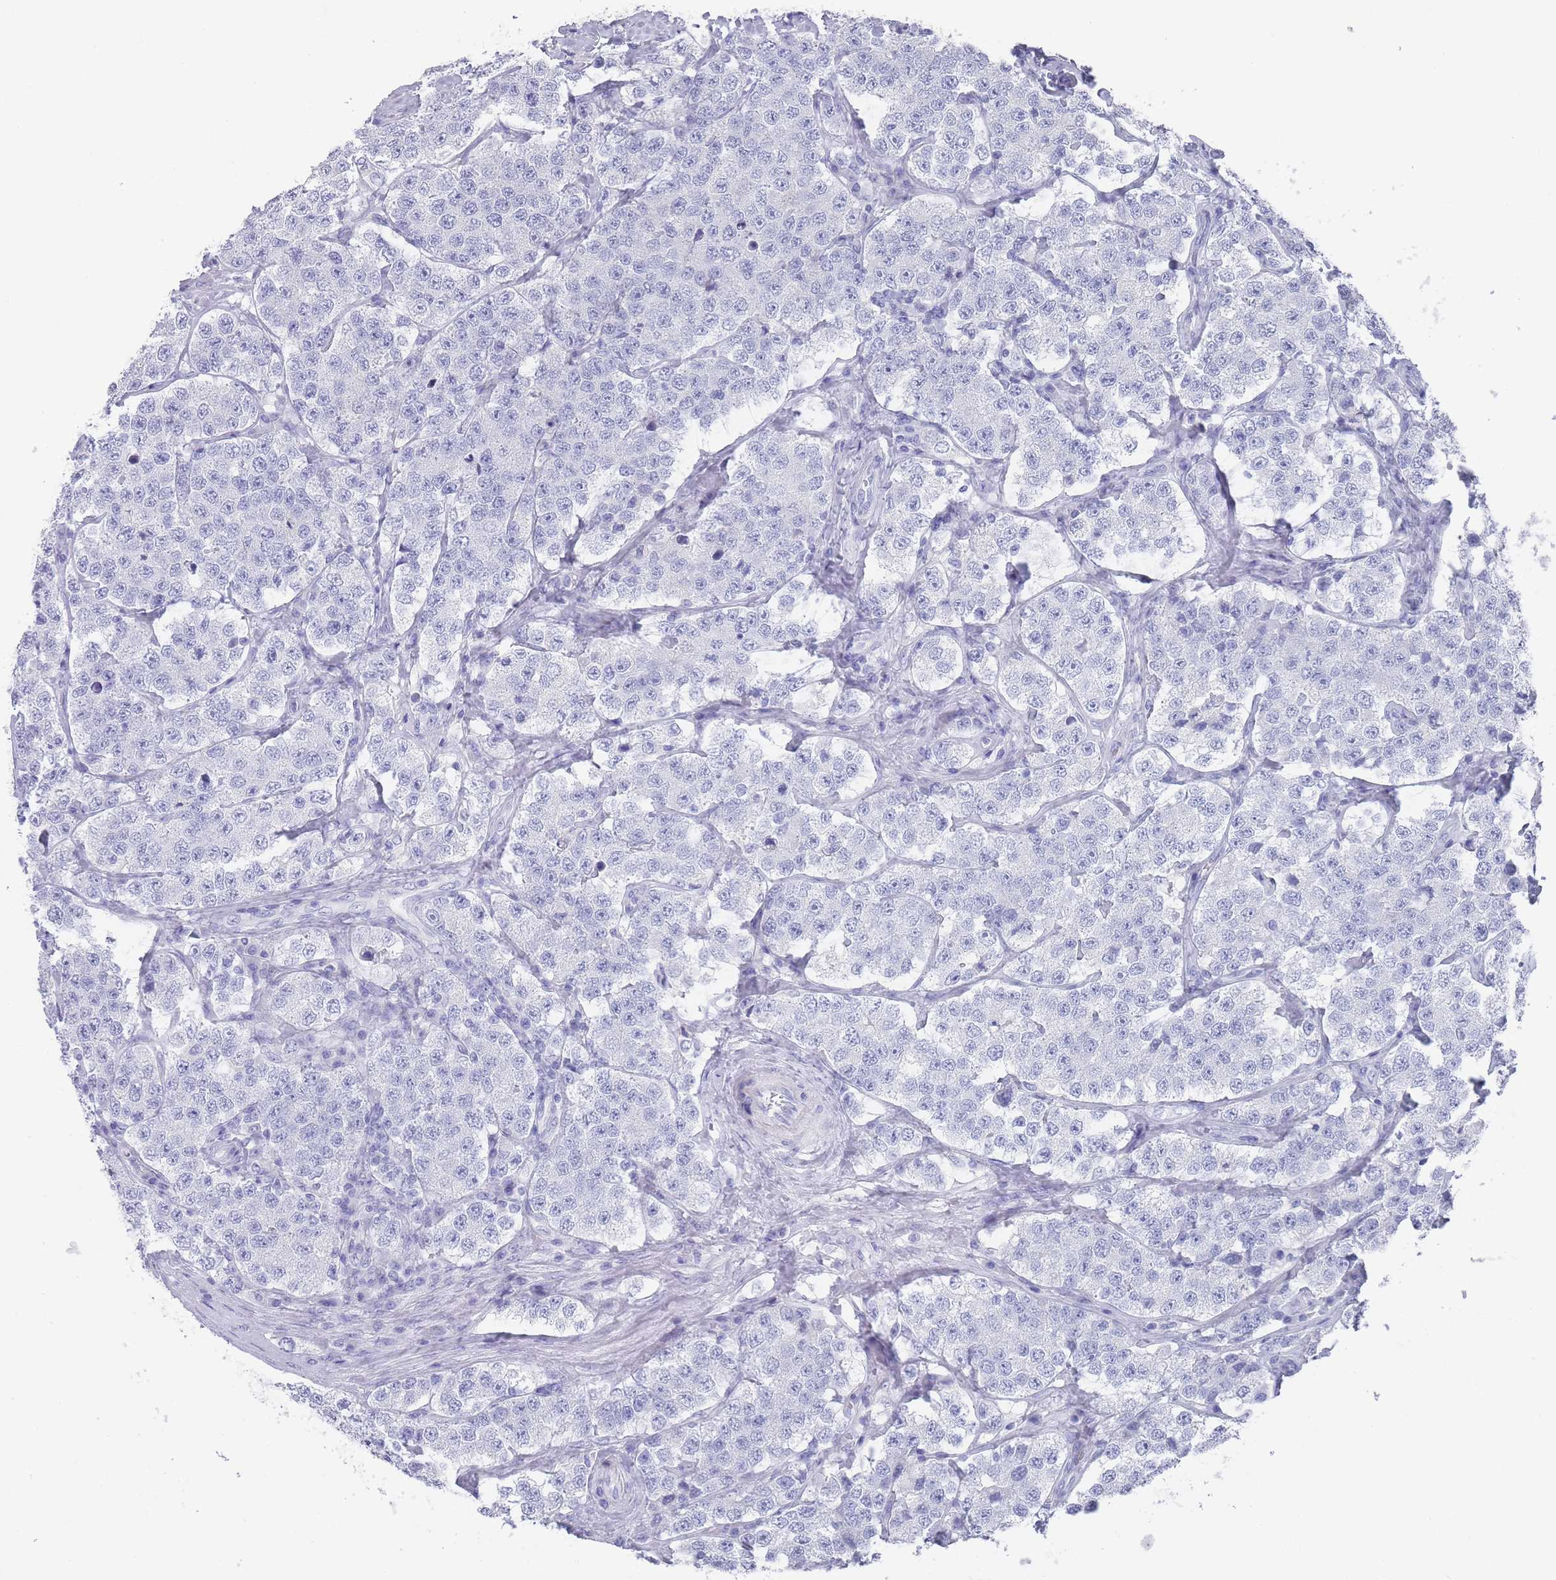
{"staining": {"intensity": "negative", "quantity": "none", "location": "none"}, "tissue": "testis cancer", "cell_type": "Tumor cells", "image_type": "cancer", "snomed": [{"axis": "morphology", "description": "Seminoma, NOS"}, {"axis": "topography", "description": "Testis"}], "caption": "An IHC micrograph of seminoma (testis) is shown. There is no staining in tumor cells of seminoma (testis).", "gene": "RAB2B", "patient": {"sex": "male", "age": 34}}